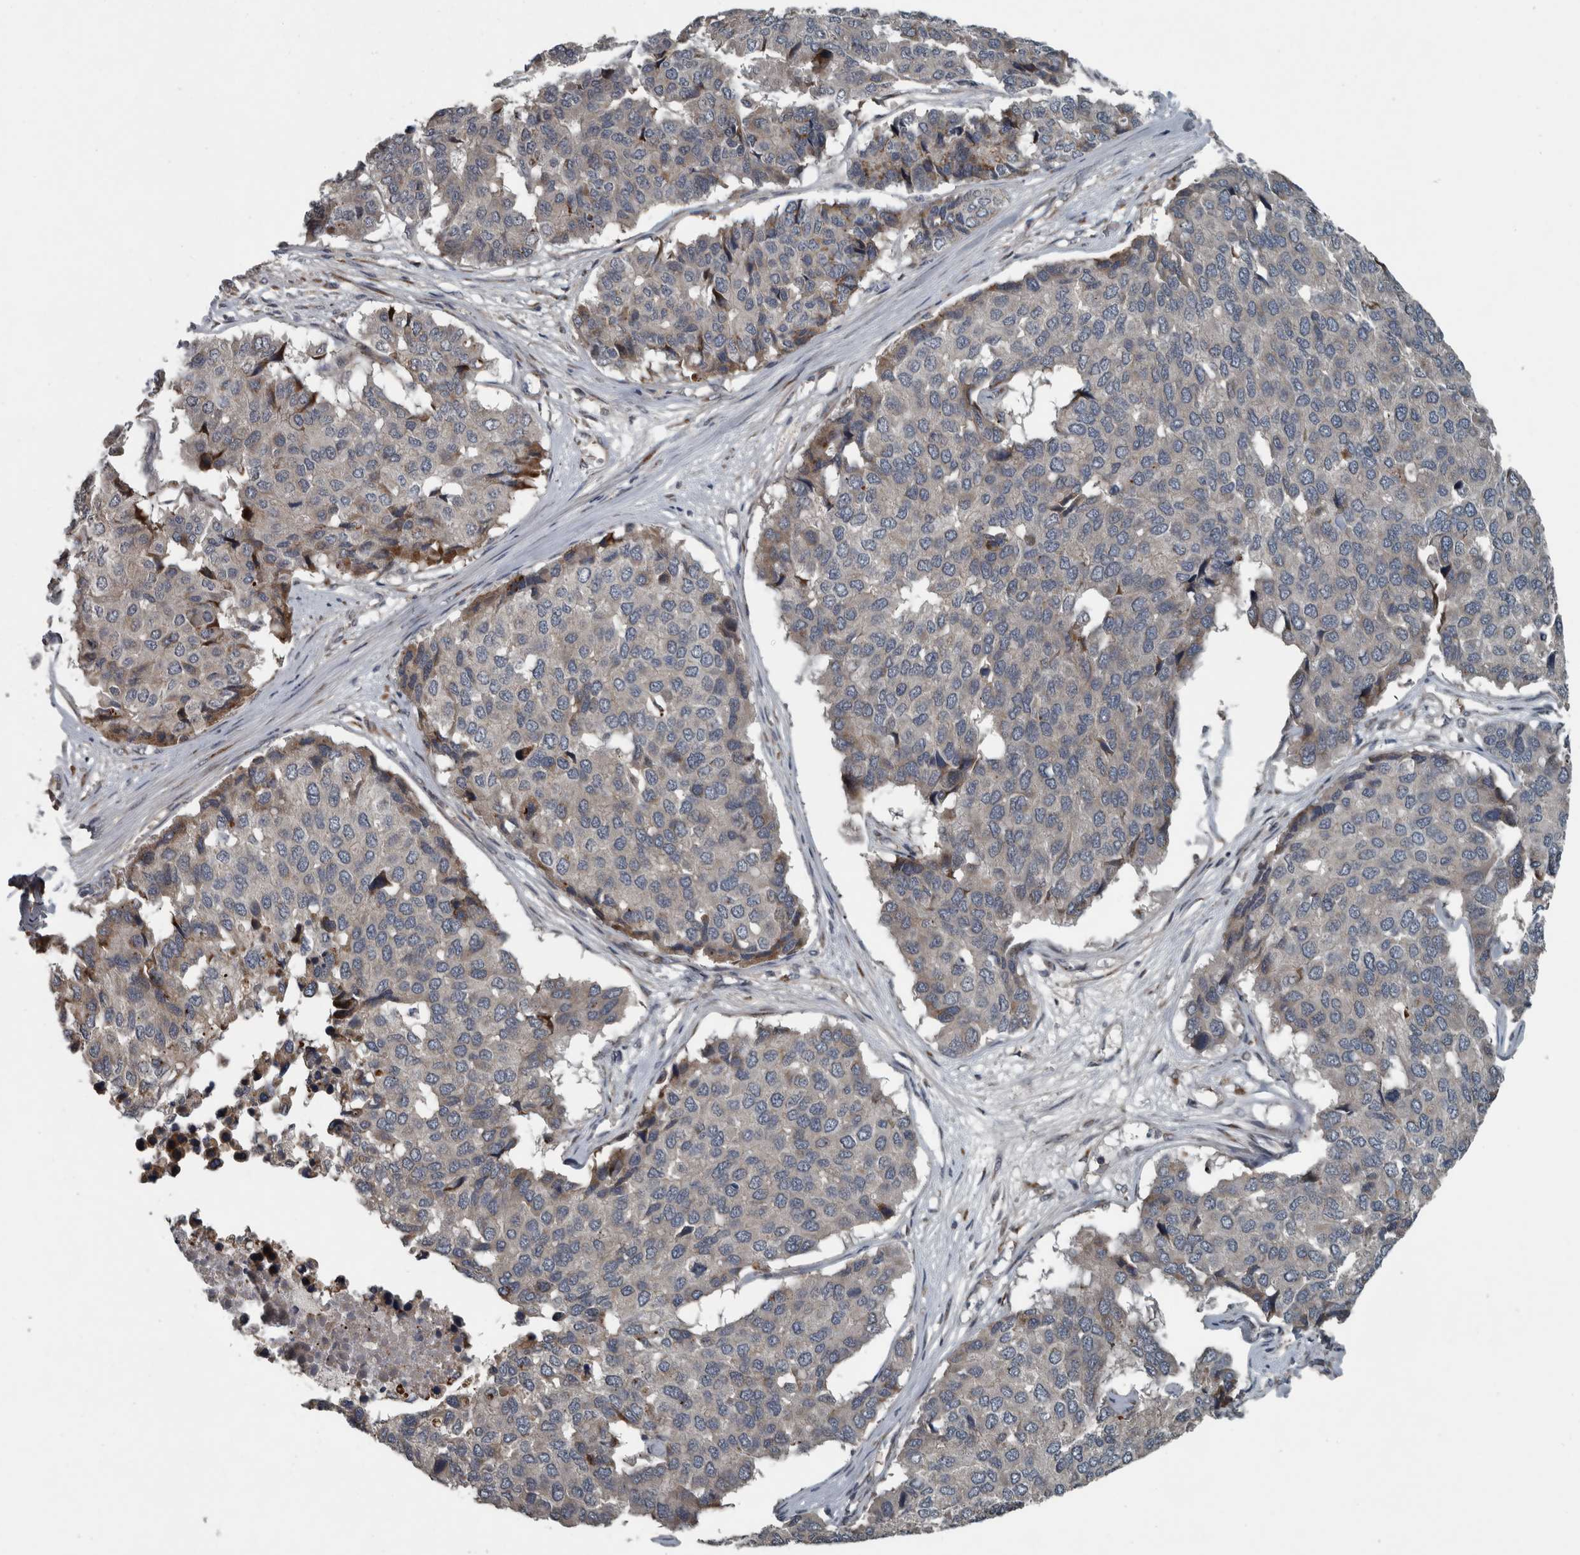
{"staining": {"intensity": "negative", "quantity": "none", "location": "none"}, "tissue": "pancreatic cancer", "cell_type": "Tumor cells", "image_type": "cancer", "snomed": [{"axis": "morphology", "description": "Adenocarcinoma, NOS"}, {"axis": "topography", "description": "Pancreas"}], "caption": "This is an IHC micrograph of pancreatic cancer. There is no staining in tumor cells.", "gene": "ZNF345", "patient": {"sex": "male", "age": 50}}